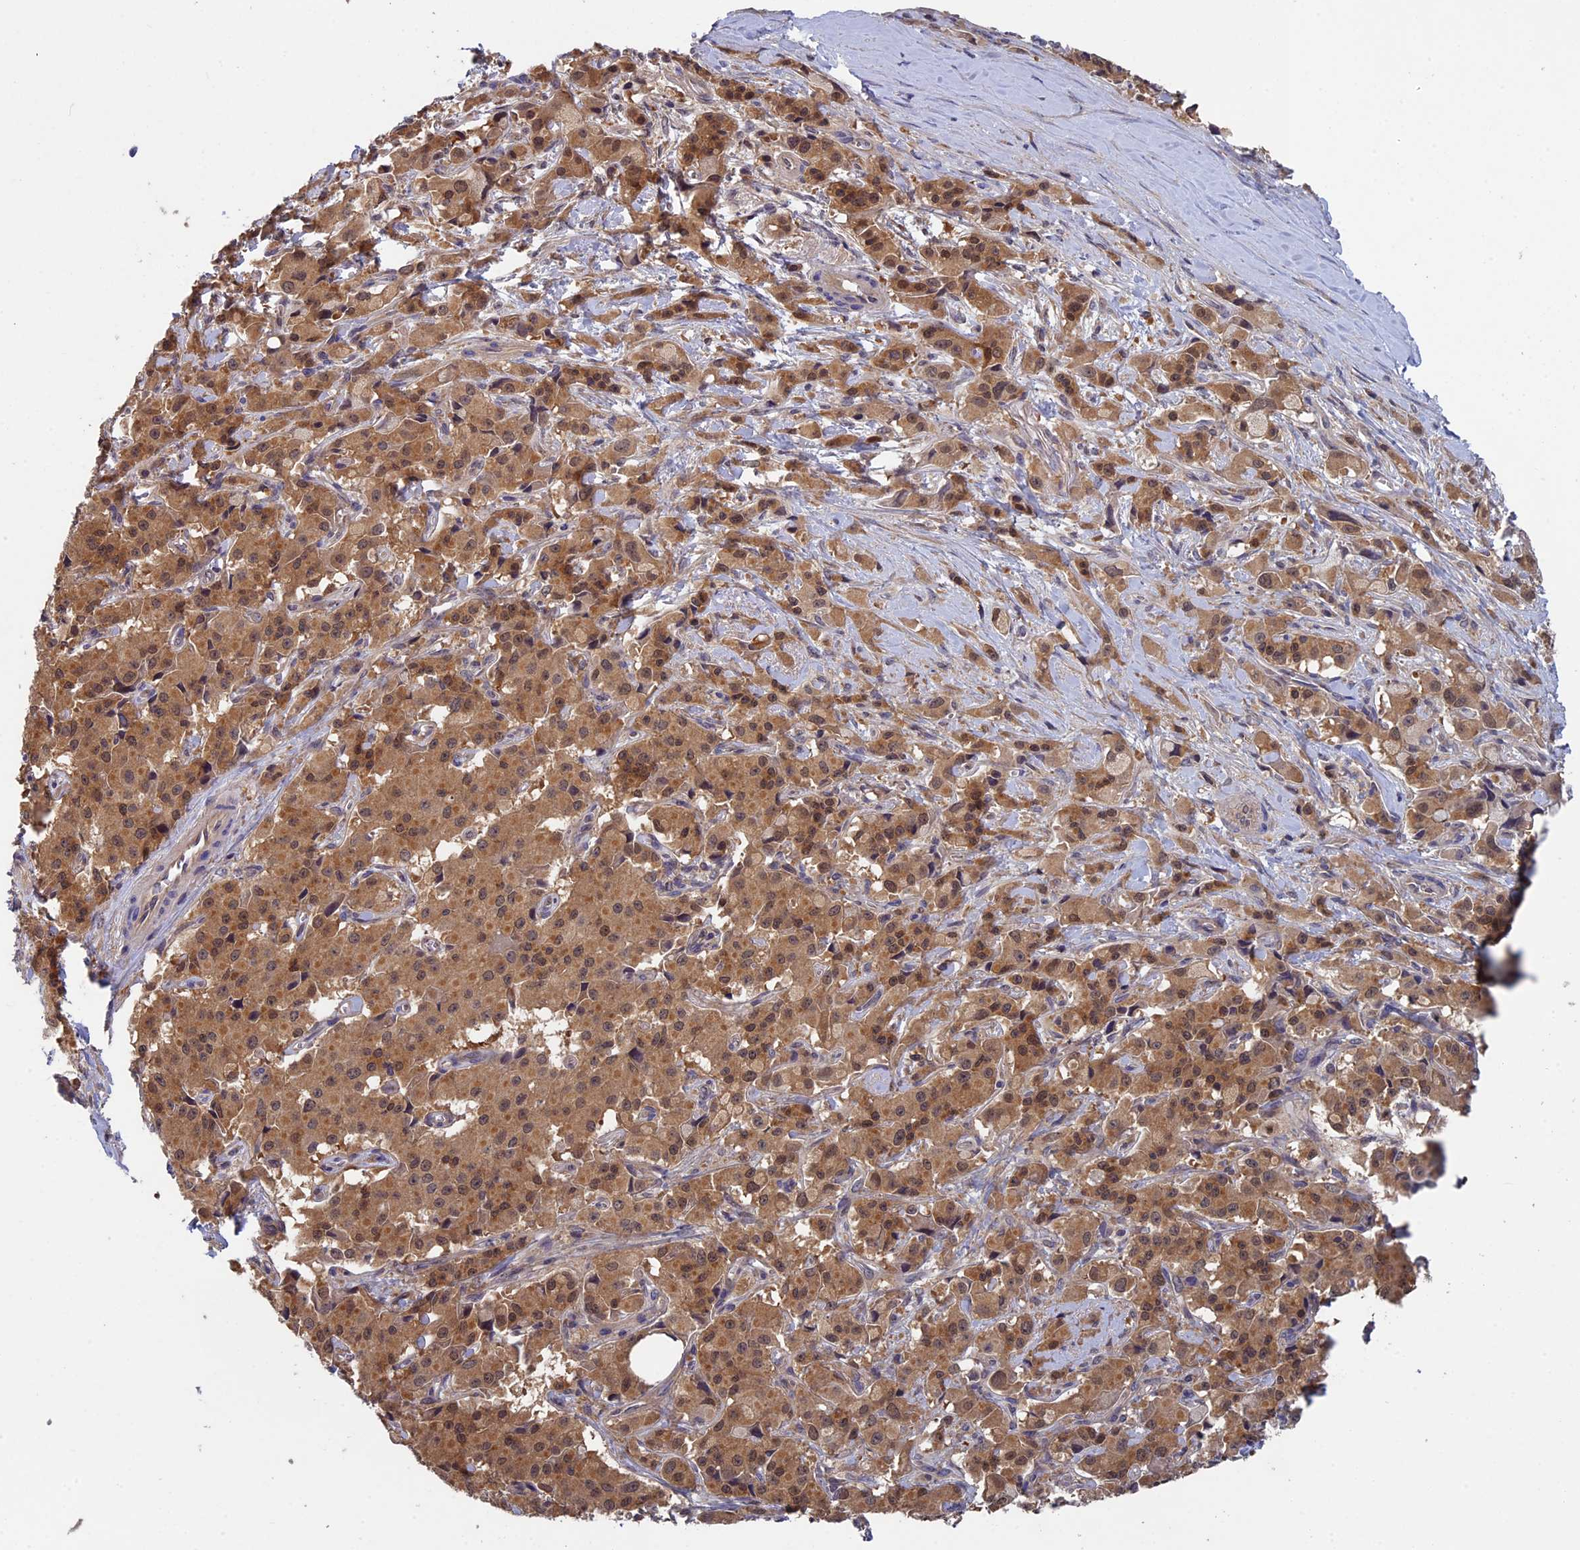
{"staining": {"intensity": "moderate", "quantity": ">75%", "location": "cytoplasmic/membranous"}, "tissue": "pancreatic cancer", "cell_type": "Tumor cells", "image_type": "cancer", "snomed": [{"axis": "morphology", "description": "Adenocarcinoma, NOS"}, {"axis": "topography", "description": "Pancreas"}], "caption": "Adenocarcinoma (pancreatic) stained with DAB IHC displays medium levels of moderate cytoplasmic/membranous positivity in approximately >75% of tumor cells.", "gene": "LCMT1", "patient": {"sex": "male", "age": 65}}